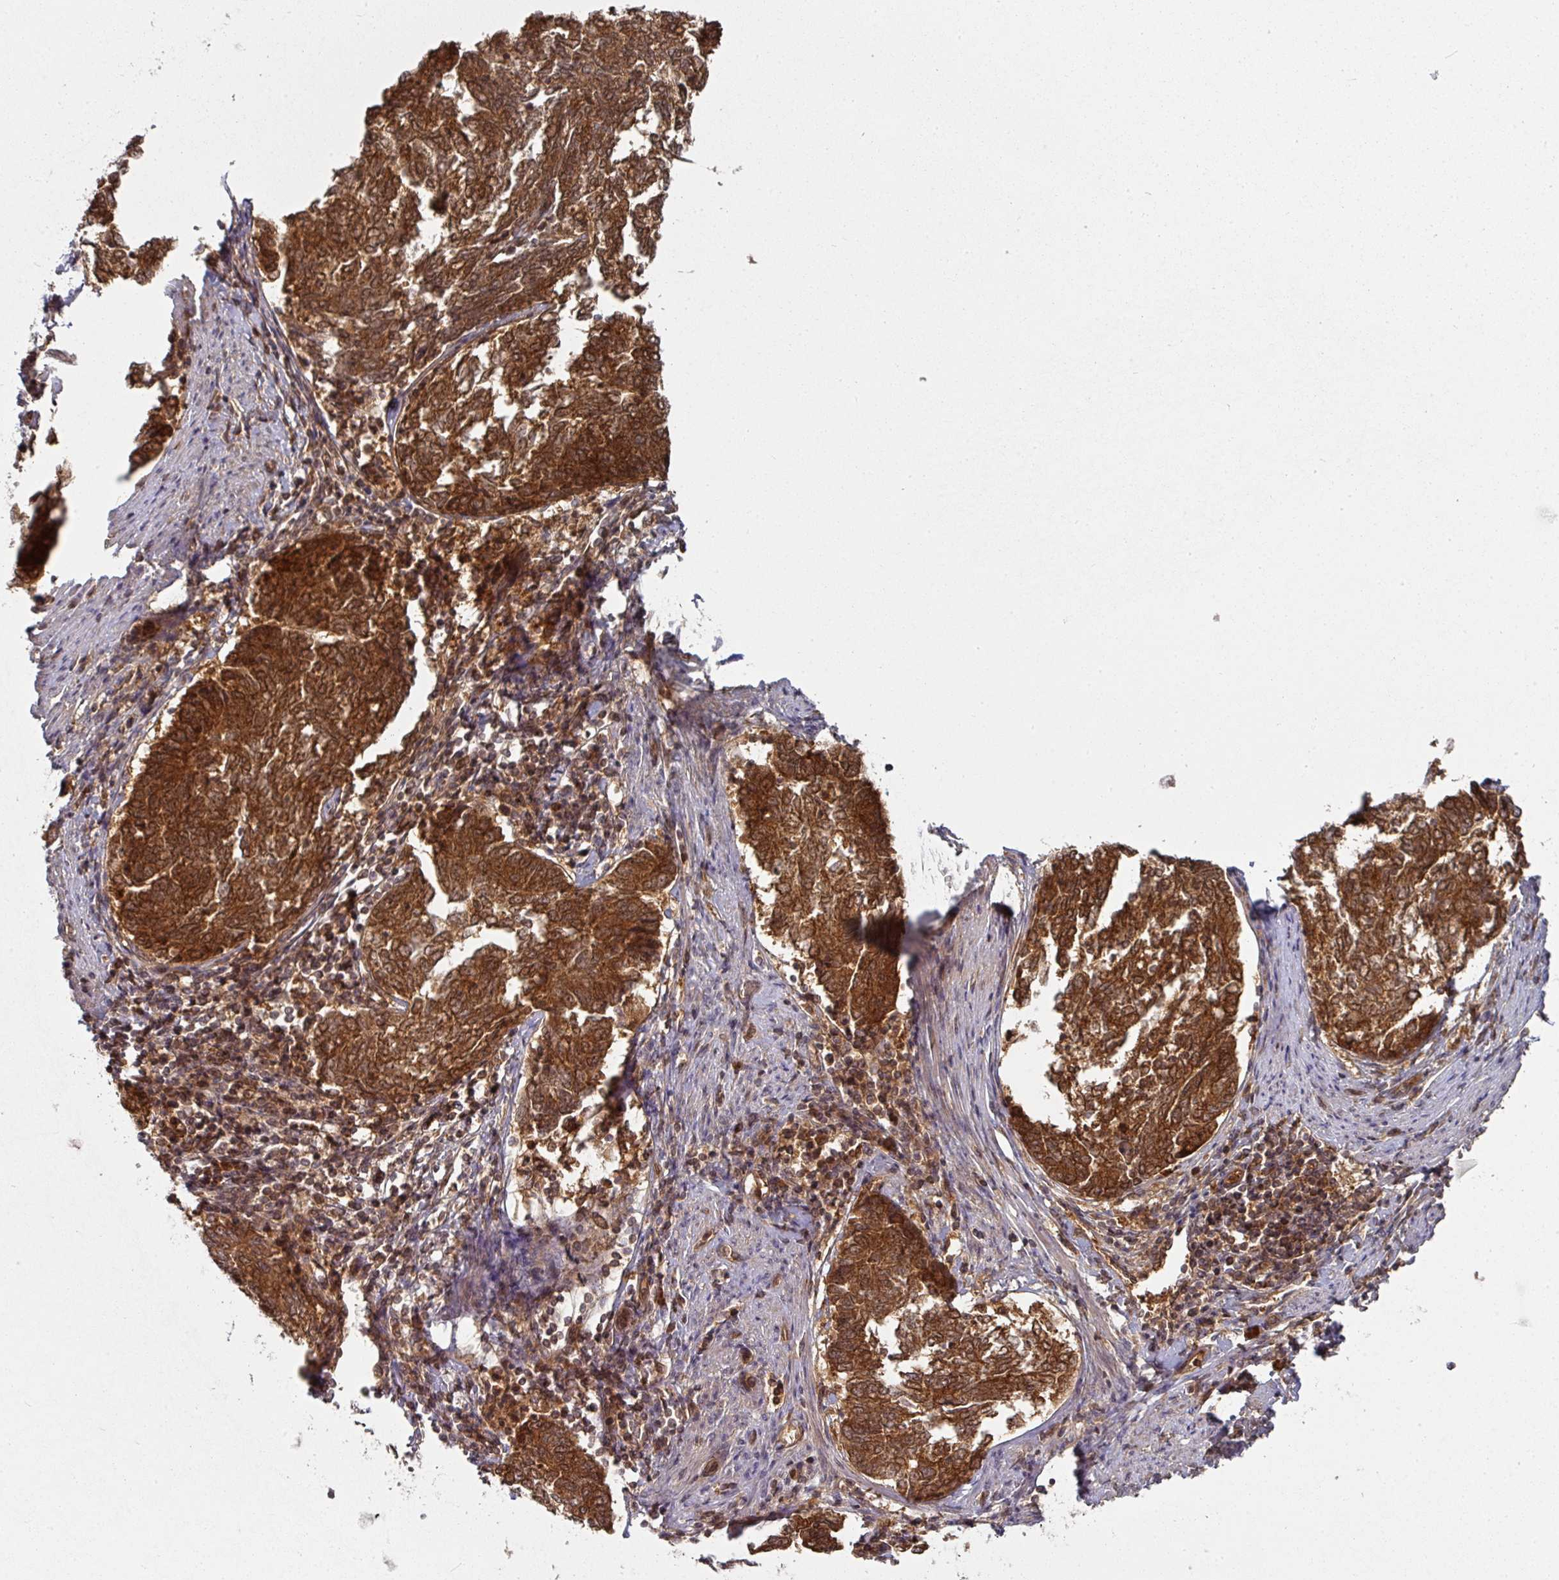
{"staining": {"intensity": "strong", "quantity": ">75%", "location": "cytoplasmic/membranous"}, "tissue": "endometrial cancer", "cell_type": "Tumor cells", "image_type": "cancer", "snomed": [{"axis": "morphology", "description": "Adenocarcinoma, NOS"}, {"axis": "topography", "description": "Endometrium"}], "caption": "Protein expression analysis of adenocarcinoma (endometrial) displays strong cytoplasmic/membranous staining in about >75% of tumor cells.", "gene": "EIF4EBP2", "patient": {"sex": "female", "age": 80}}